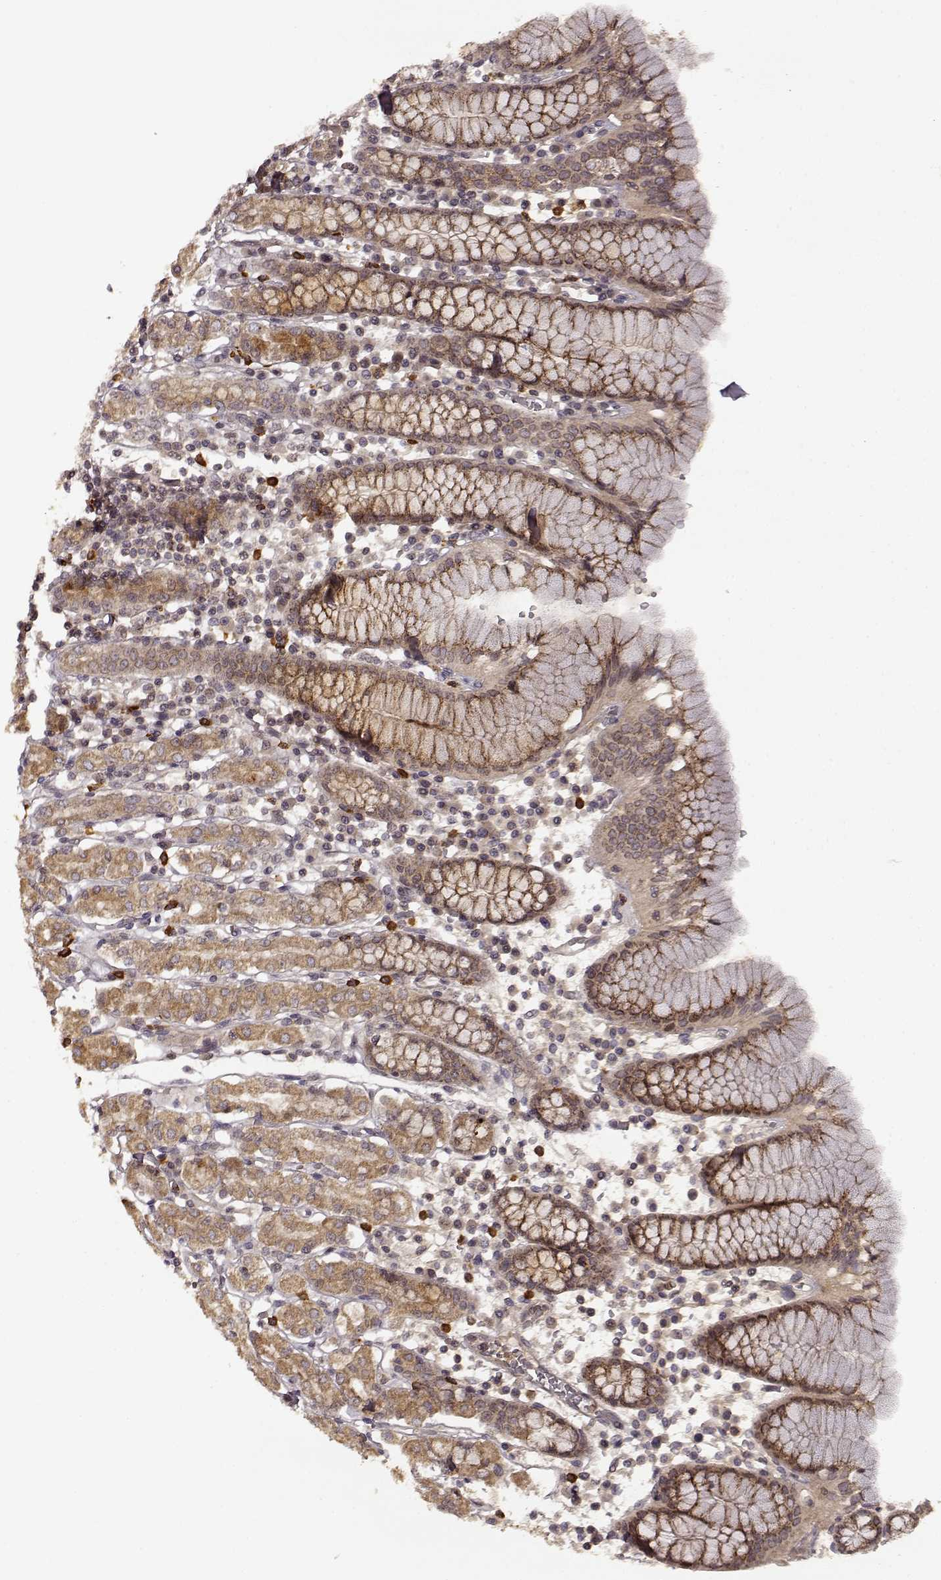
{"staining": {"intensity": "moderate", "quantity": "25%-75%", "location": "cytoplasmic/membranous"}, "tissue": "stomach", "cell_type": "Glandular cells", "image_type": "normal", "snomed": [{"axis": "morphology", "description": "Normal tissue, NOS"}, {"axis": "topography", "description": "Stomach, upper"}, {"axis": "topography", "description": "Stomach"}], "caption": "Glandular cells exhibit medium levels of moderate cytoplasmic/membranous positivity in about 25%-75% of cells in benign stomach. Using DAB (3,3'-diaminobenzidine) (brown) and hematoxylin (blue) stains, captured at high magnification using brightfield microscopy.", "gene": "TRMU", "patient": {"sex": "male", "age": 62}}